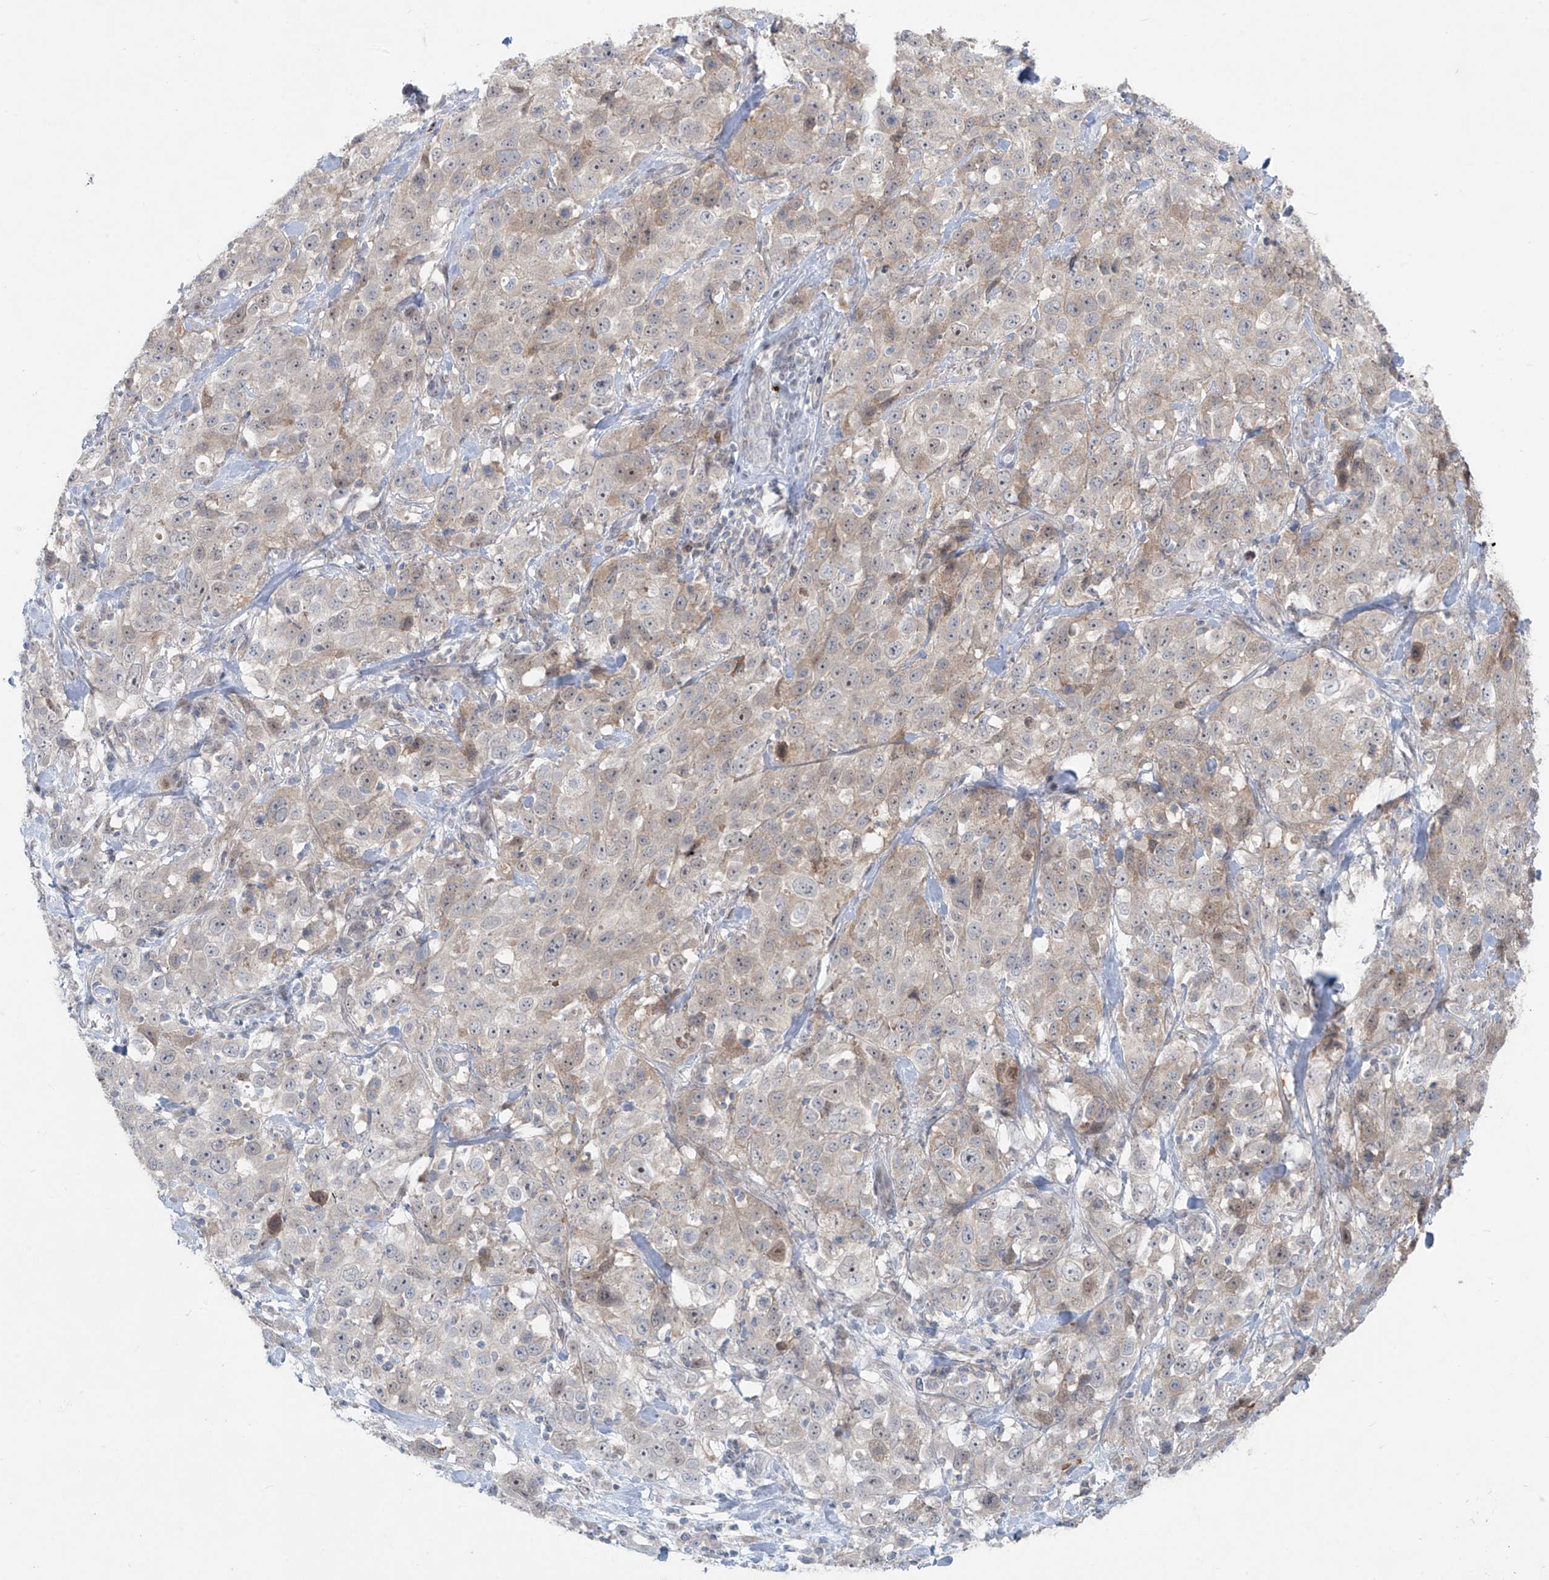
{"staining": {"intensity": "weak", "quantity": "<25%", "location": "cytoplasmic/membranous"}, "tissue": "stomach cancer", "cell_type": "Tumor cells", "image_type": "cancer", "snomed": [{"axis": "morphology", "description": "Normal tissue, NOS"}, {"axis": "morphology", "description": "Adenocarcinoma, NOS"}, {"axis": "topography", "description": "Lymph node"}, {"axis": "topography", "description": "Stomach"}], "caption": "Tumor cells show no significant expression in stomach cancer (adenocarcinoma).", "gene": "PPAT", "patient": {"sex": "male", "age": 48}}